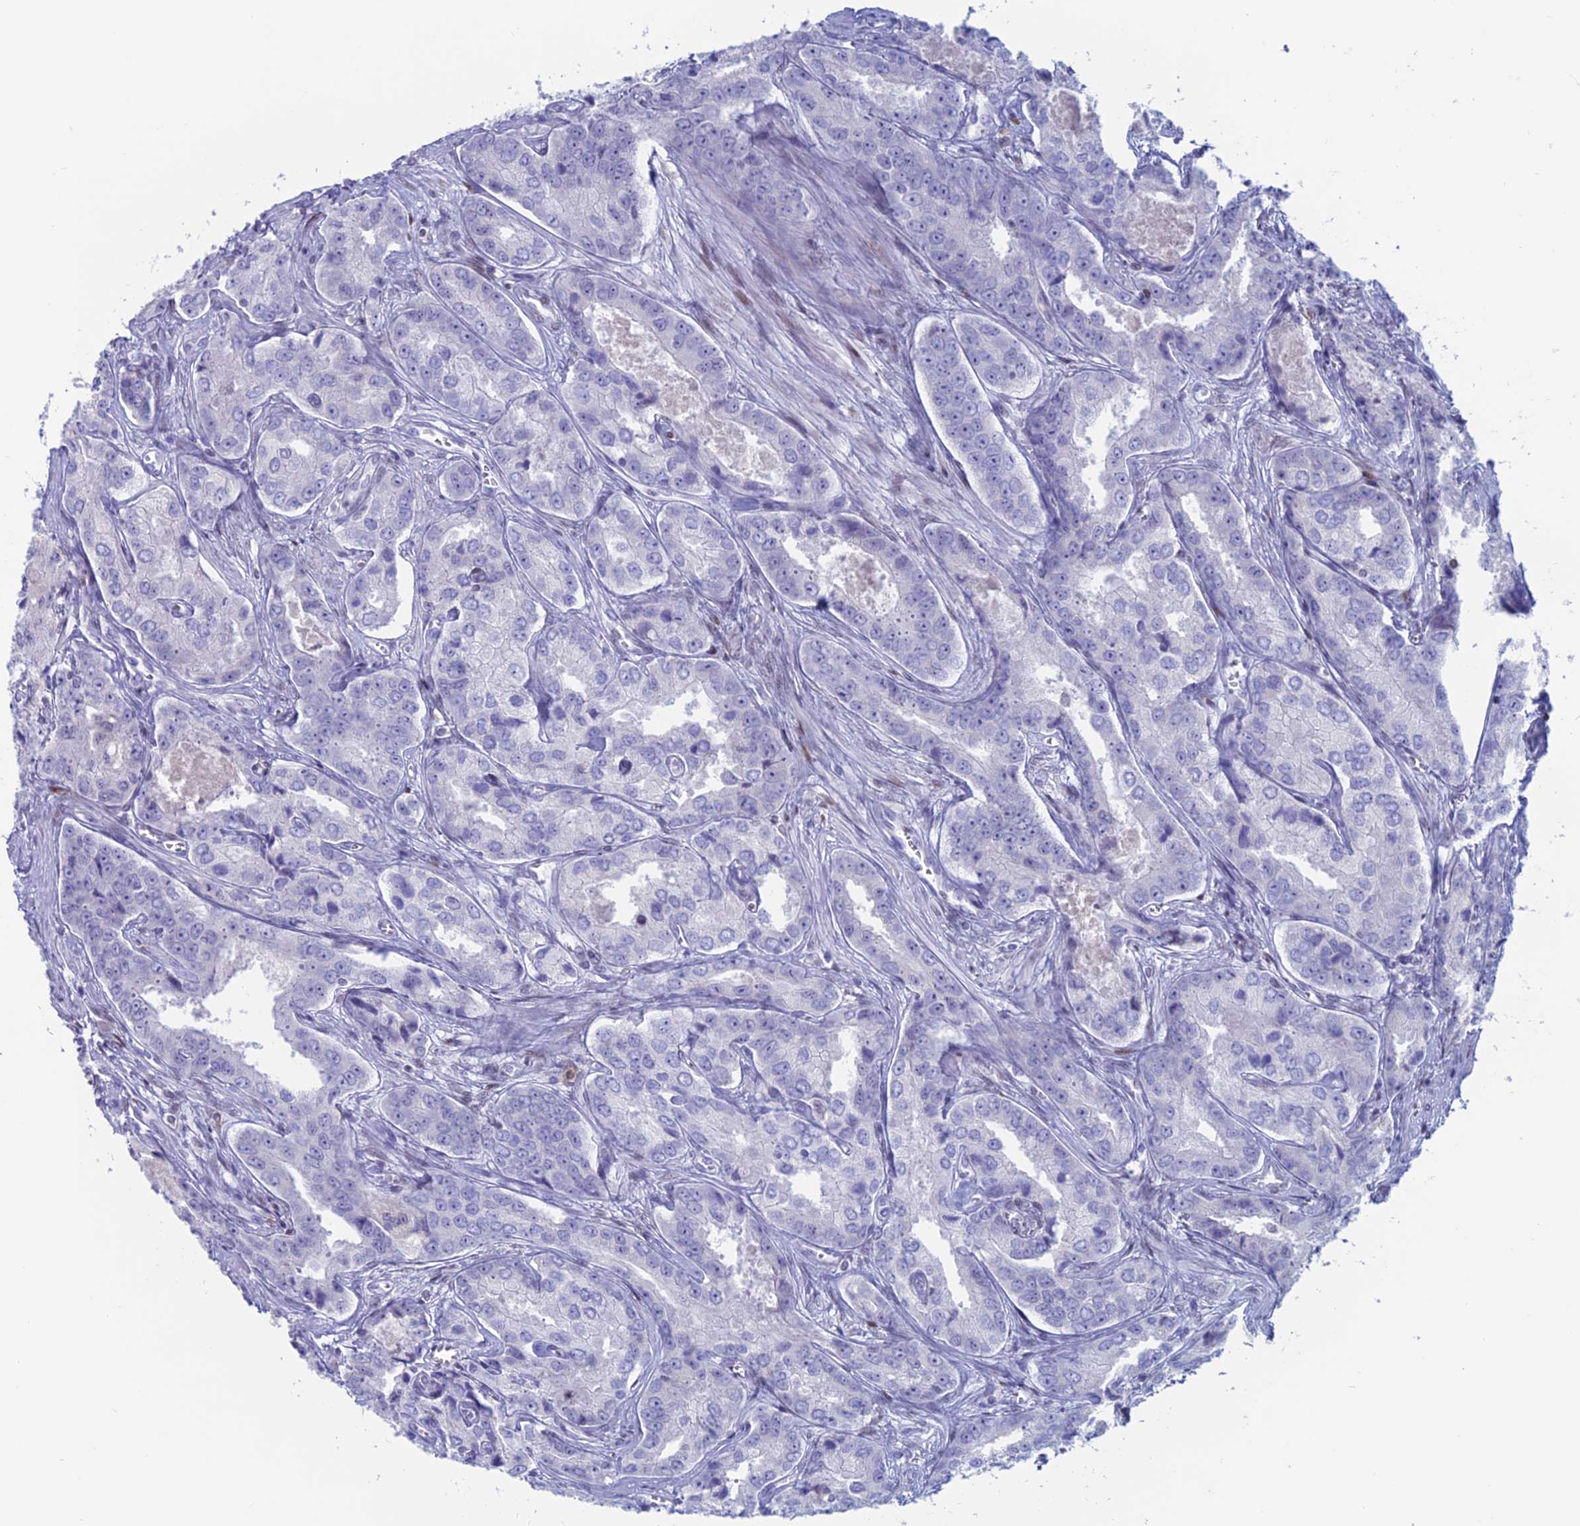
{"staining": {"intensity": "negative", "quantity": "none", "location": "none"}, "tissue": "prostate cancer", "cell_type": "Tumor cells", "image_type": "cancer", "snomed": [{"axis": "morphology", "description": "Adenocarcinoma, Low grade"}, {"axis": "topography", "description": "Prostate"}], "caption": "Low-grade adenocarcinoma (prostate) stained for a protein using IHC shows no expression tumor cells.", "gene": "CERS6", "patient": {"sex": "male", "age": 68}}